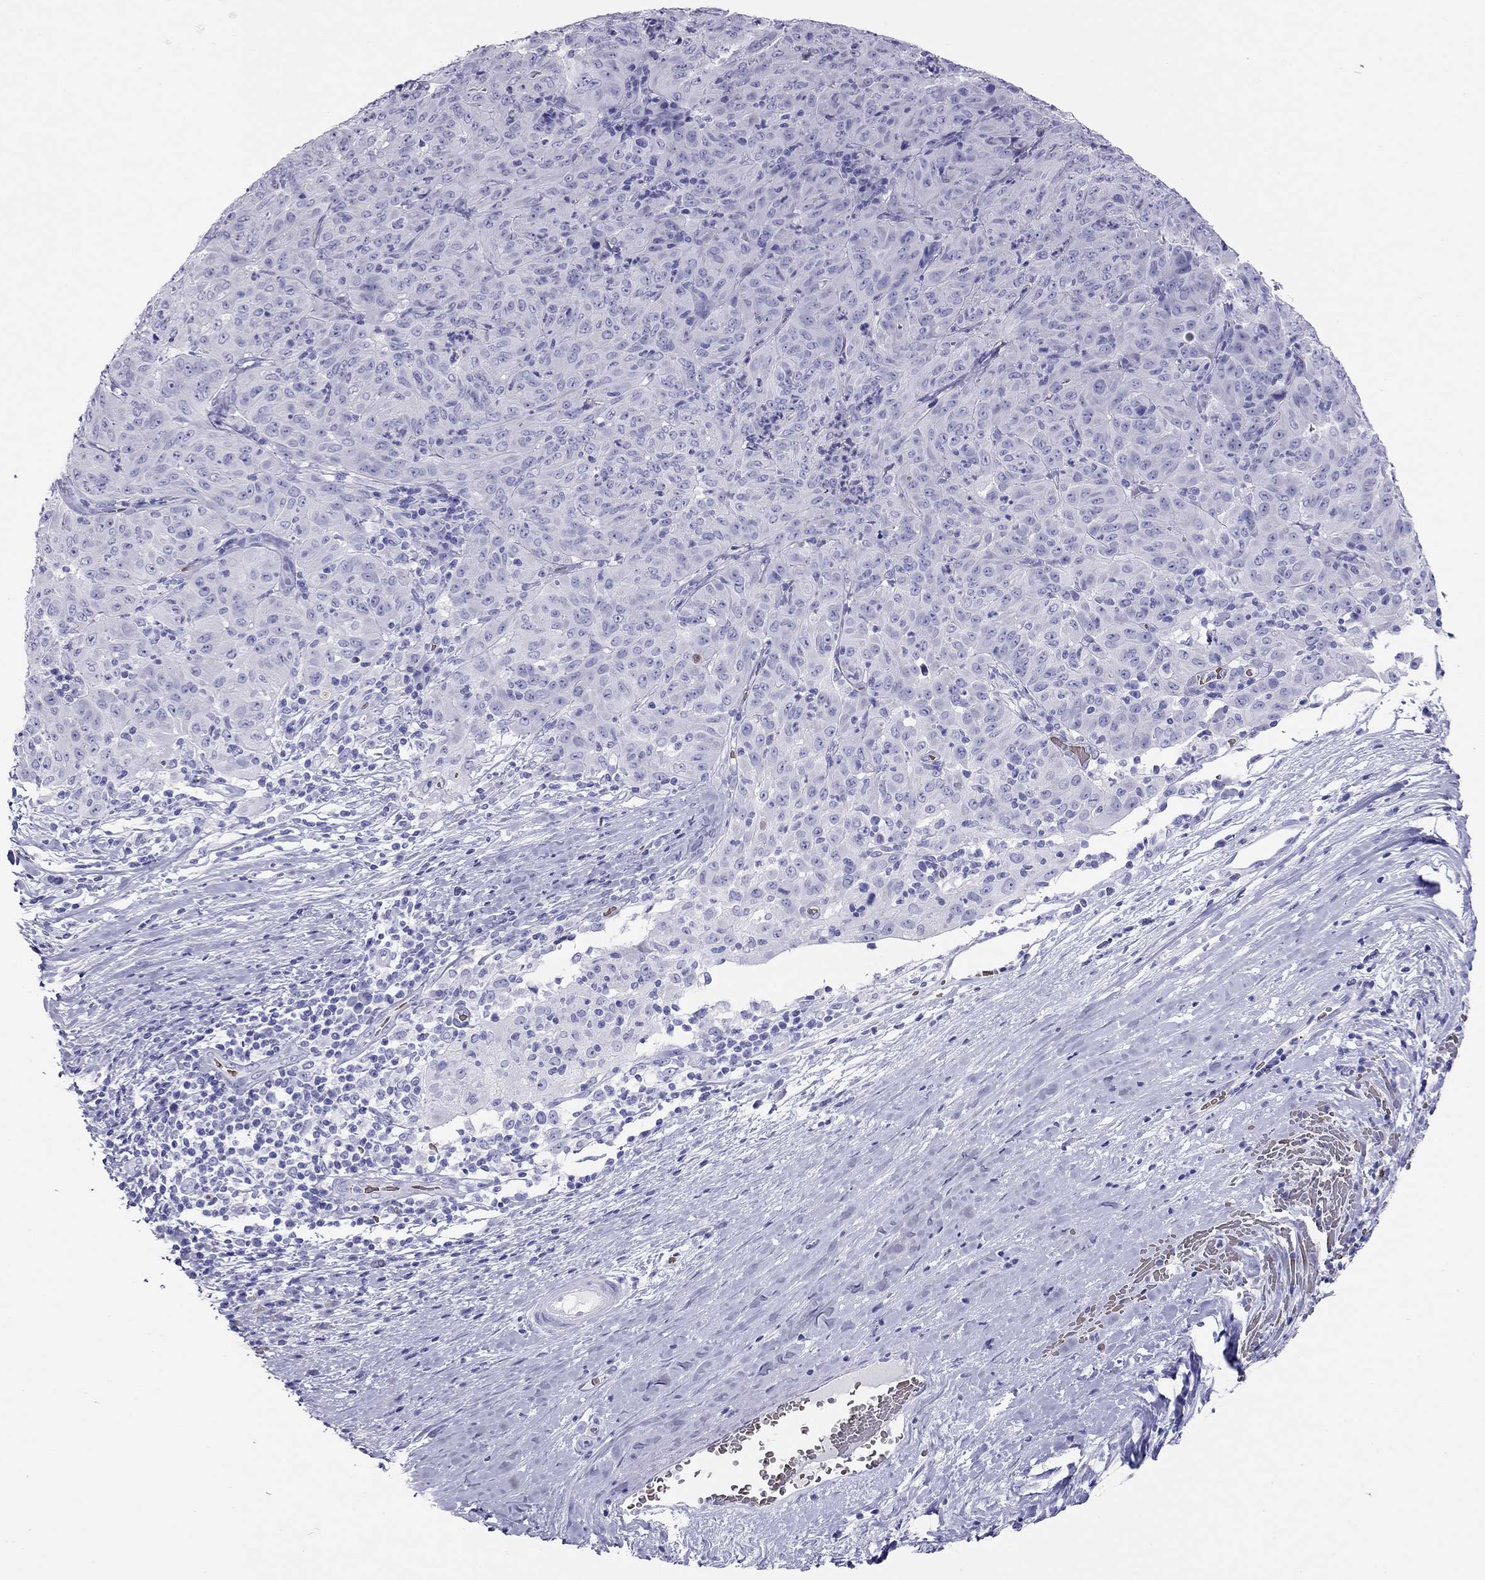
{"staining": {"intensity": "negative", "quantity": "none", "location": "none"}, "tissue": "pancreatic cancer", "cell_type": "Tumor cells", "image_type": "cancer", "snomed": [{"axis": "morphology", "description": "Adenocarcinoma, NOS"}, {"axis": "topography", "description": "Pancreas"}], "caption": "Pancreatic cancer was stained to show a protein in brown. There is no significant positivity in tumor cells. (Brightfield microscopy of DAB IHC at high magnification).", "gene": "PTPRN", "patient": {"sex": "male", "age": 63}}